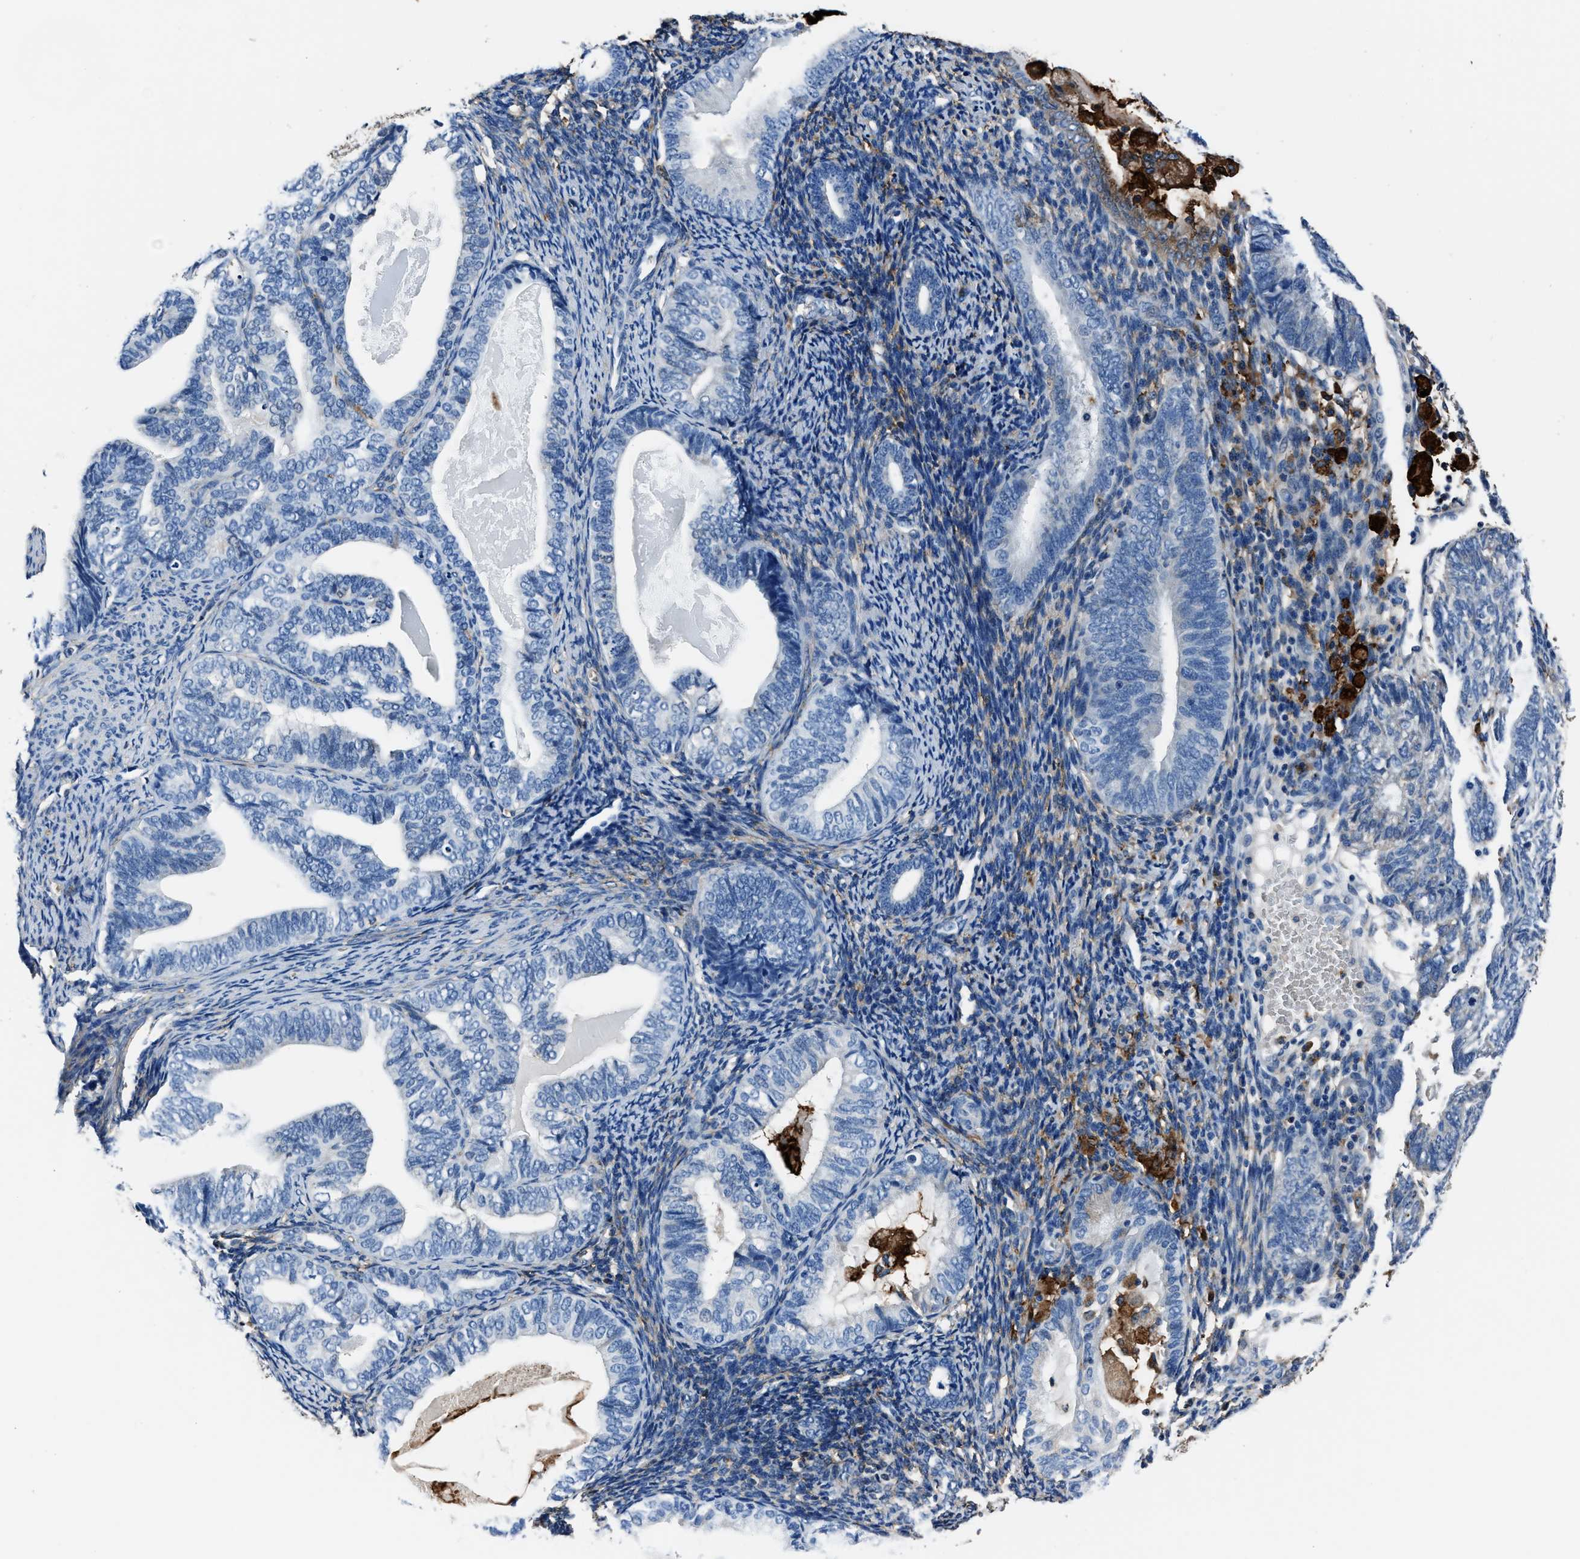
{"staining": {"intensity": "negative", "quantity": "none", "location": "none"}, "tissue": "endometrial cancer", "cell_type": "Tumor cells", "image_type": "cancer", "snomed": [{"axis": "morphology", "description": "Adenocarcinoma, NOS"}, {"axis": "topography", "description": "Uterus"}], "caption": "A photomicrograph of human adenocarcinoma (endometrial) is negative for staining in tumor cells.", "gene": "FTL", "patient": {"sex": "female", "age": 60}}